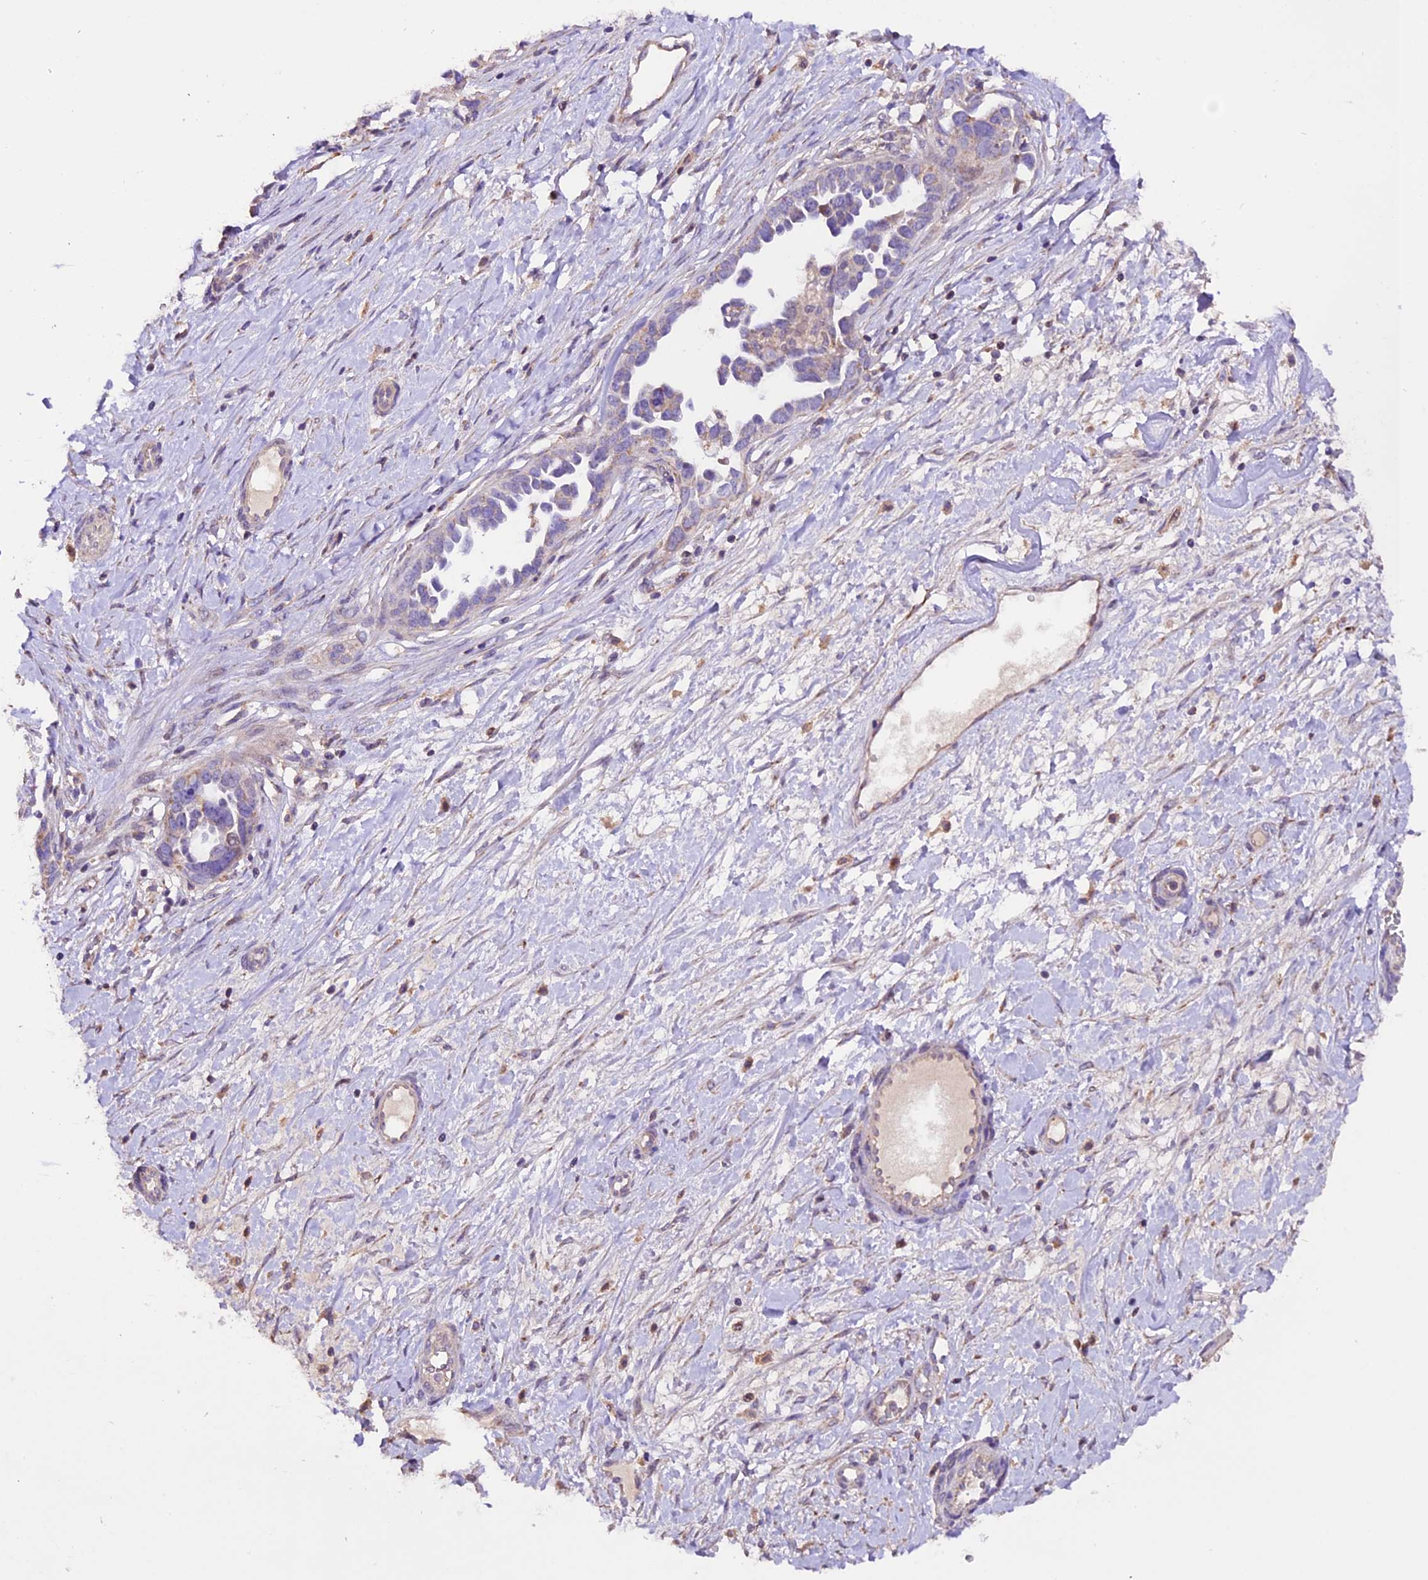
{"staining": {"intensity": "negative", "quantity": "none", "location": "none"}, "tissue": "ovarian cancer", "cell_type": "Tumor cells", "image_type": "cancer", "snomed": [{"axis": "morphology", "description": "Cystadenocarcinoma, serous, NOS"}, {"axis": "topography", "description": "Ovary"}], "caption": "Ovarian cancer (serous cystadenocarcinoma) was stained to show a protein in brown. There is no significant staining in tumor cells.", "gene": "DDX28", "patient": {"sex": "female", "age": 54}}